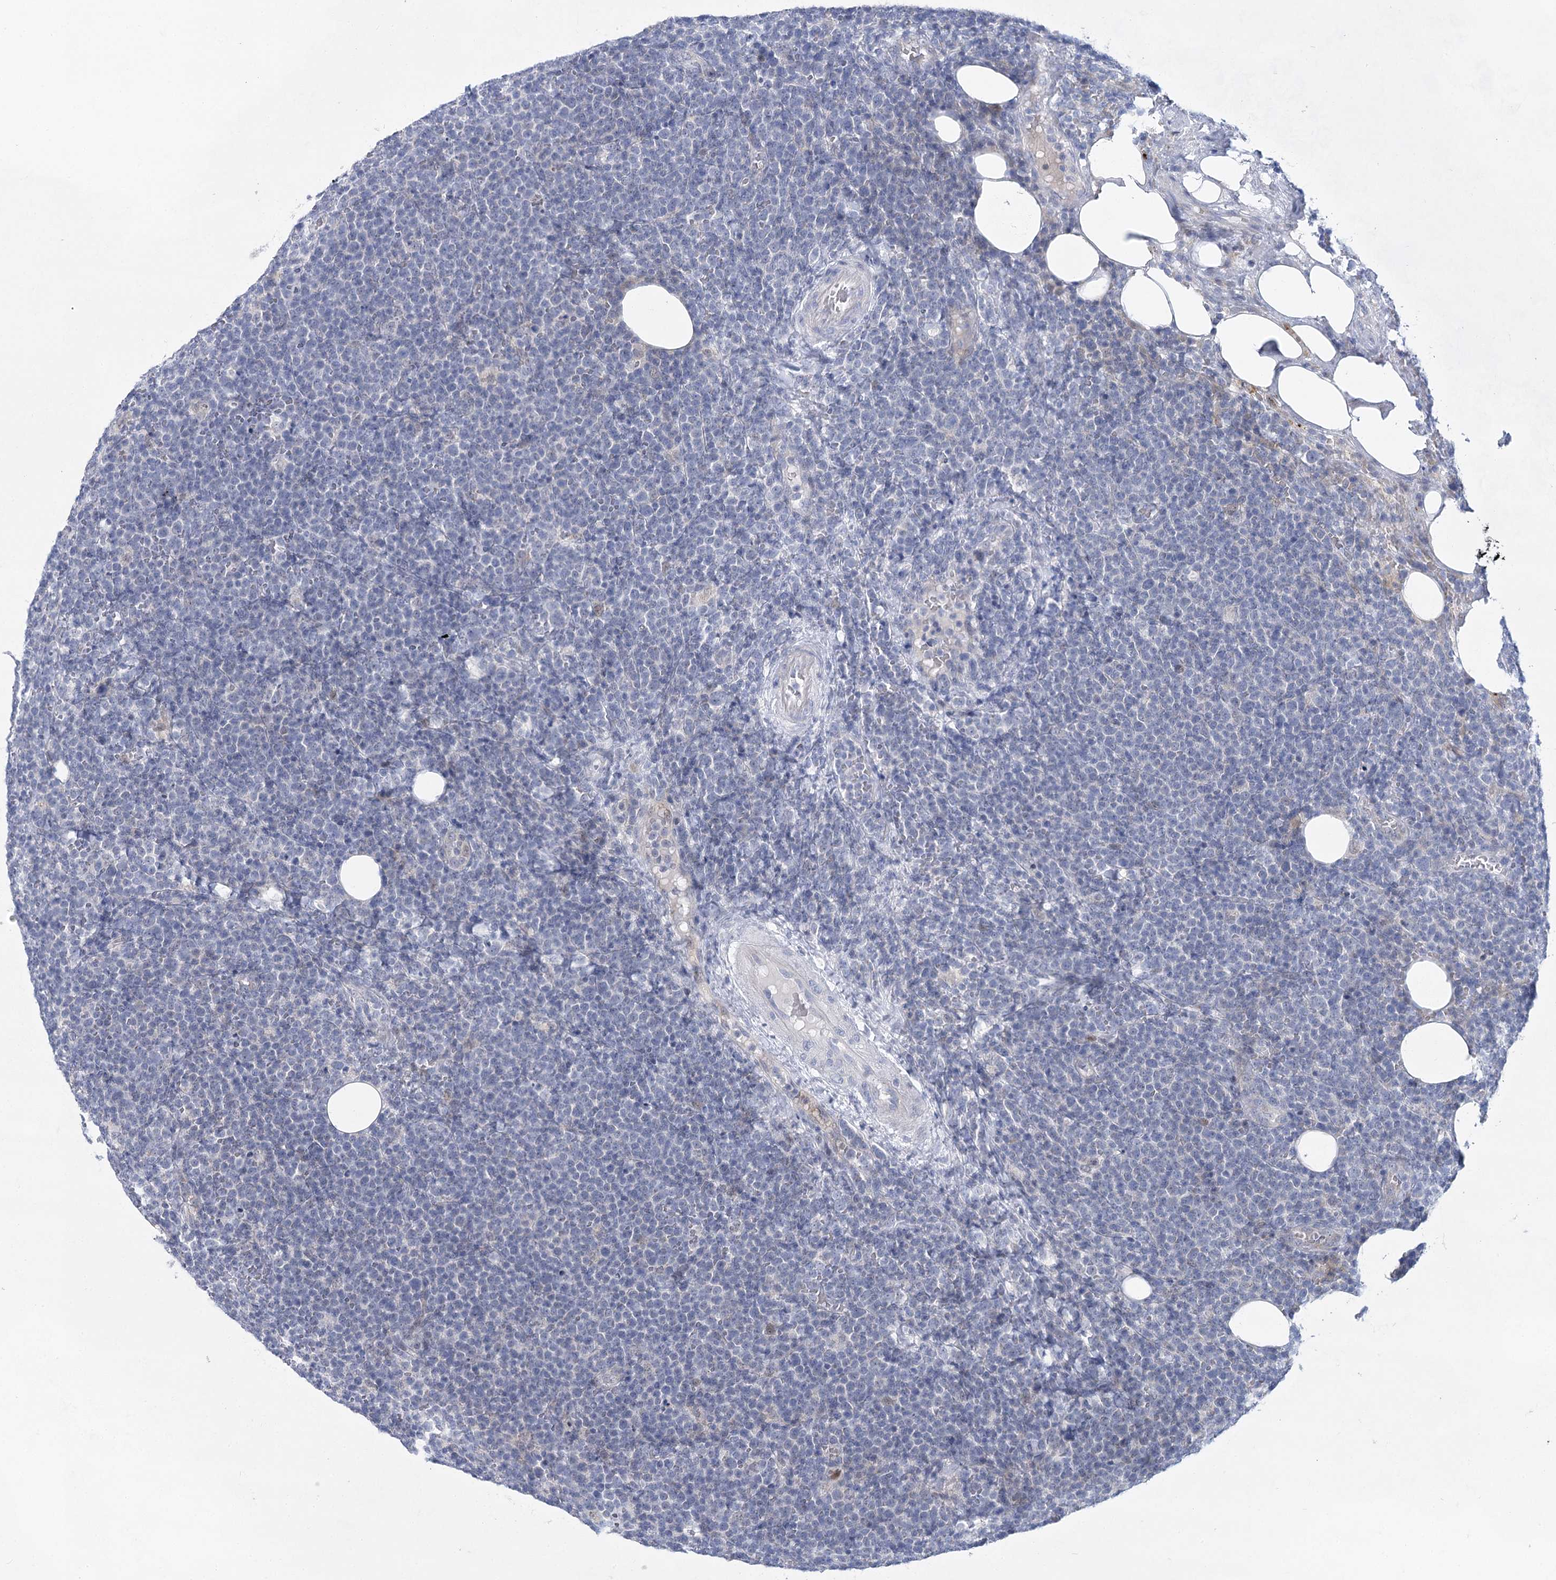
{"staining": {"intensity": "negative", "quantity": "none", "location": "none"}, "tissue": "lymphoma", "cell_type": "Tumor cells", "image_type": "cancer", "snomed": [{"axis": "morphology", "description": "Malignant lymphoma, non-Hodgkin's type, High grade"}, {"axis": "topography", "description": "Lymph node"}], "caption": "Image shows no significant protein expression in tumor cells of malignant lymphoma, non-Hodgkin's type (high-grade).", "gene": "BPHL", "patient": {"sex": "male", "age": 61}}